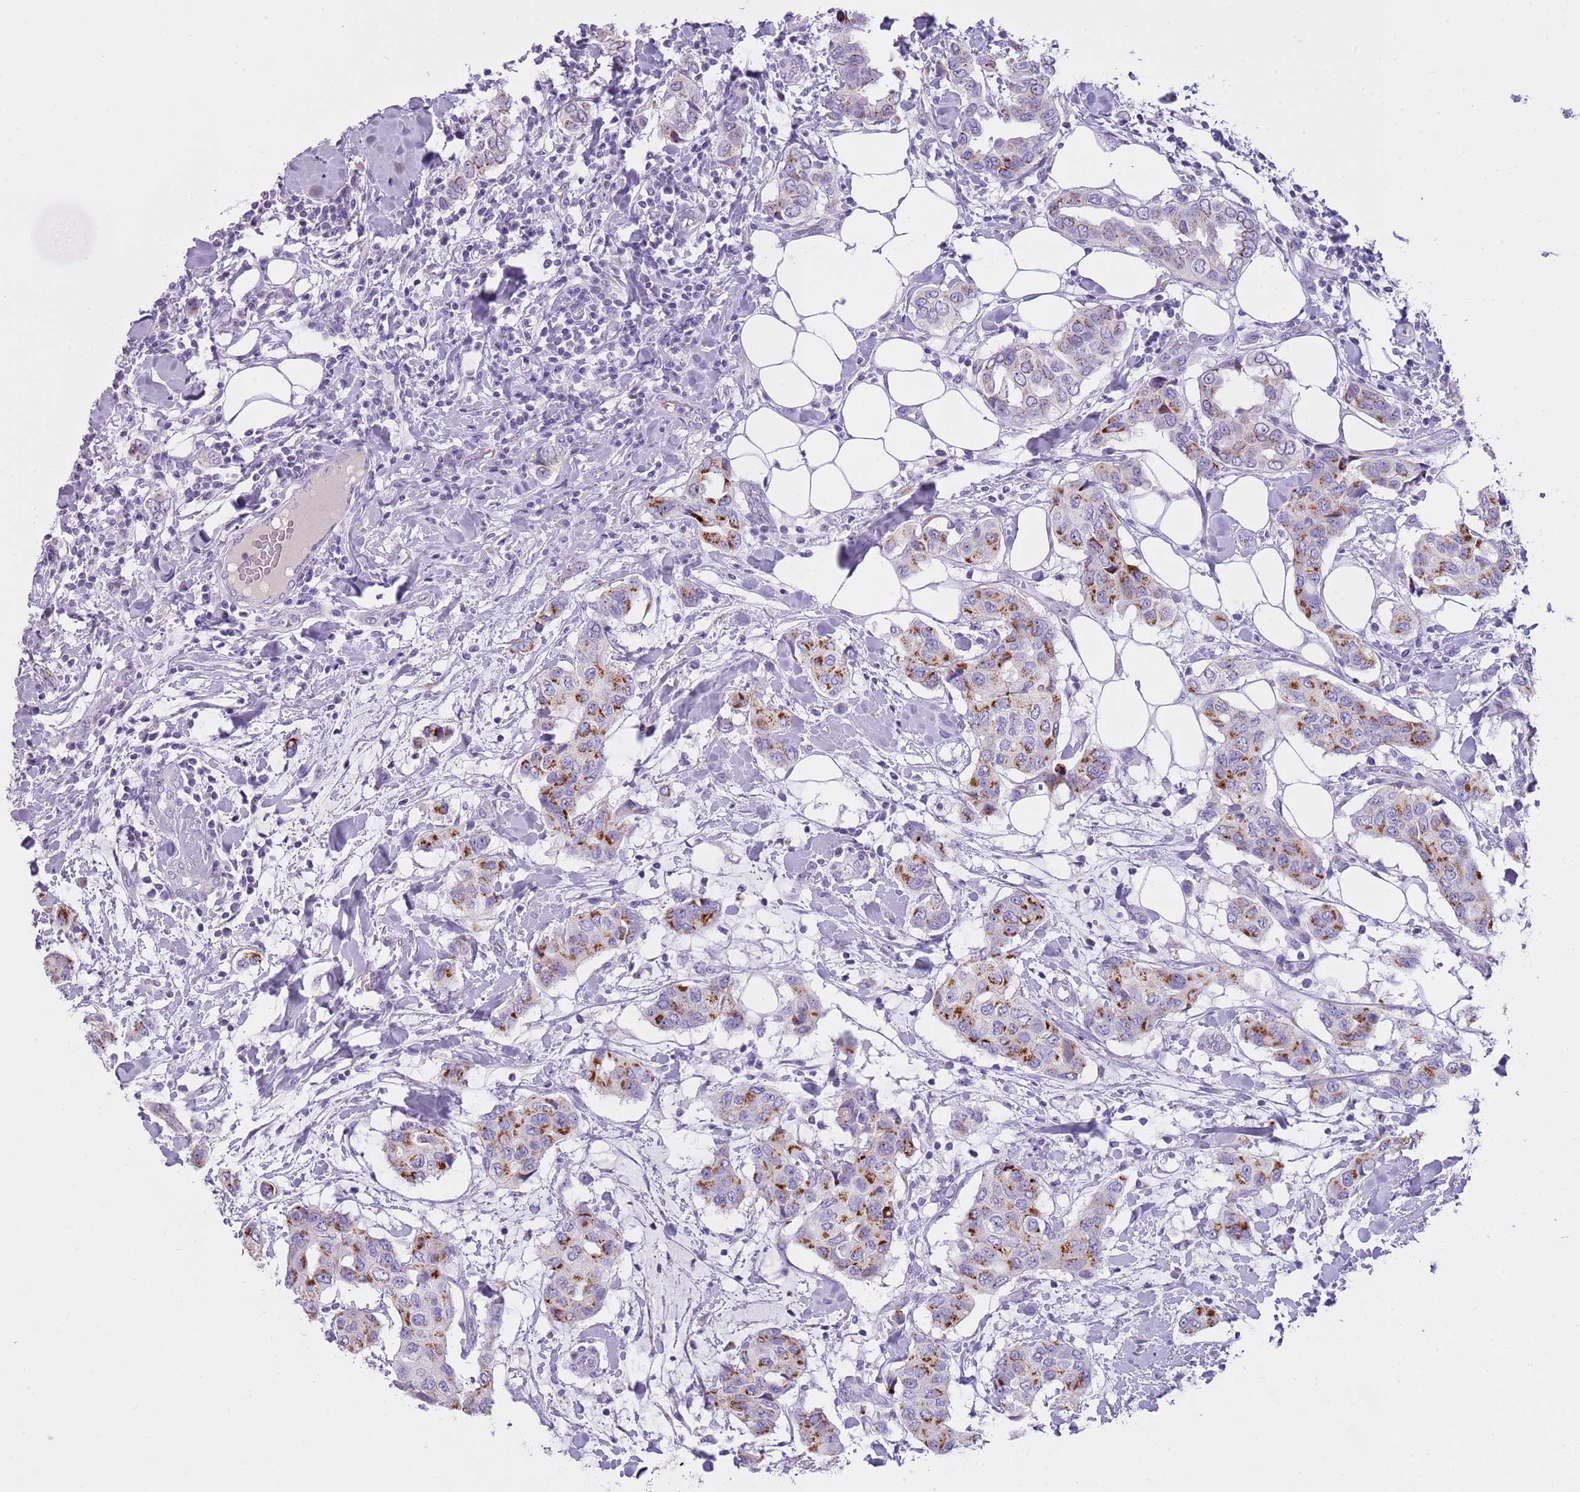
{"staining": {"intensity": "strong", "quantity": "25%-75%", "location": "cytoplasmic/membranous"}, "tissue": "breast cancer", "cell_type": "Tumor cells", "image_type": "cancer", "snomed": [{"axis": "morphology", "description": "Lobular carcinoma"}, {"axis": "topography", "description": "Breast"}], "caption": "DAB (3,3'-diaminobenzidine) immunohistochemical staining of breast lobular carcinoma reveals strong cytoplasmic/membranous protein positivity in approximately 25%-75% of tumor cells.", "gene": "NBPF6", "patient": {"sex": "female", "age": 51}}